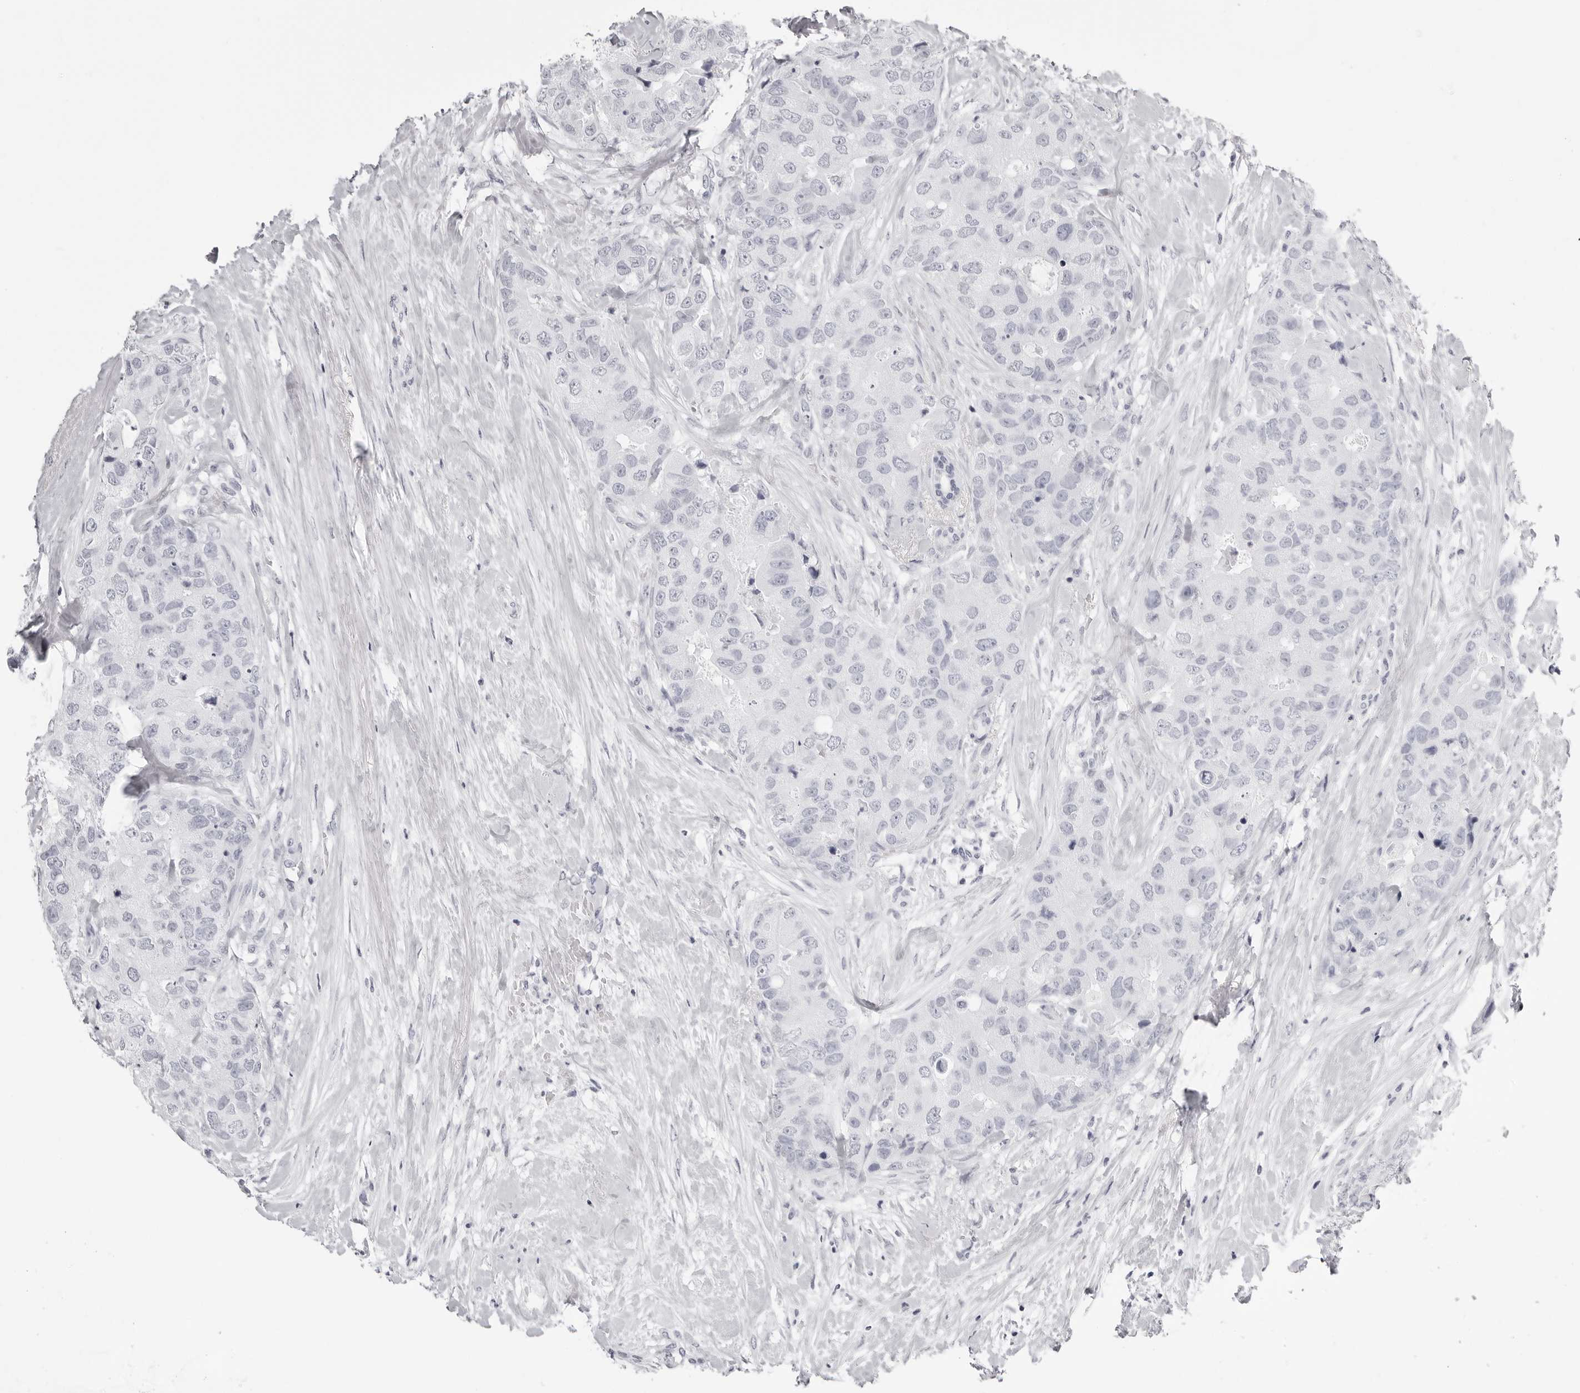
{"staining": {"intensity": "negative", "quantity": "none", "location": "none"}, "tissue": "breast cancer", "cell_type": "Tumor cells", "image_type": "cancer", "snomed": [{"axis": "morphology", "description": "Duct carcinoma"}, {"axis": "topography", "description": "Breast"}], "caption": "An immunohistochemistry (IHC) photomicrograph of infiltrating ductal carcinoma (breast) is shown. There is no staining in tumor cells of infiltrating ductal carcinoma (breast).", "gene": "RHO", "patient": {"sex": "female", "age": 62}}